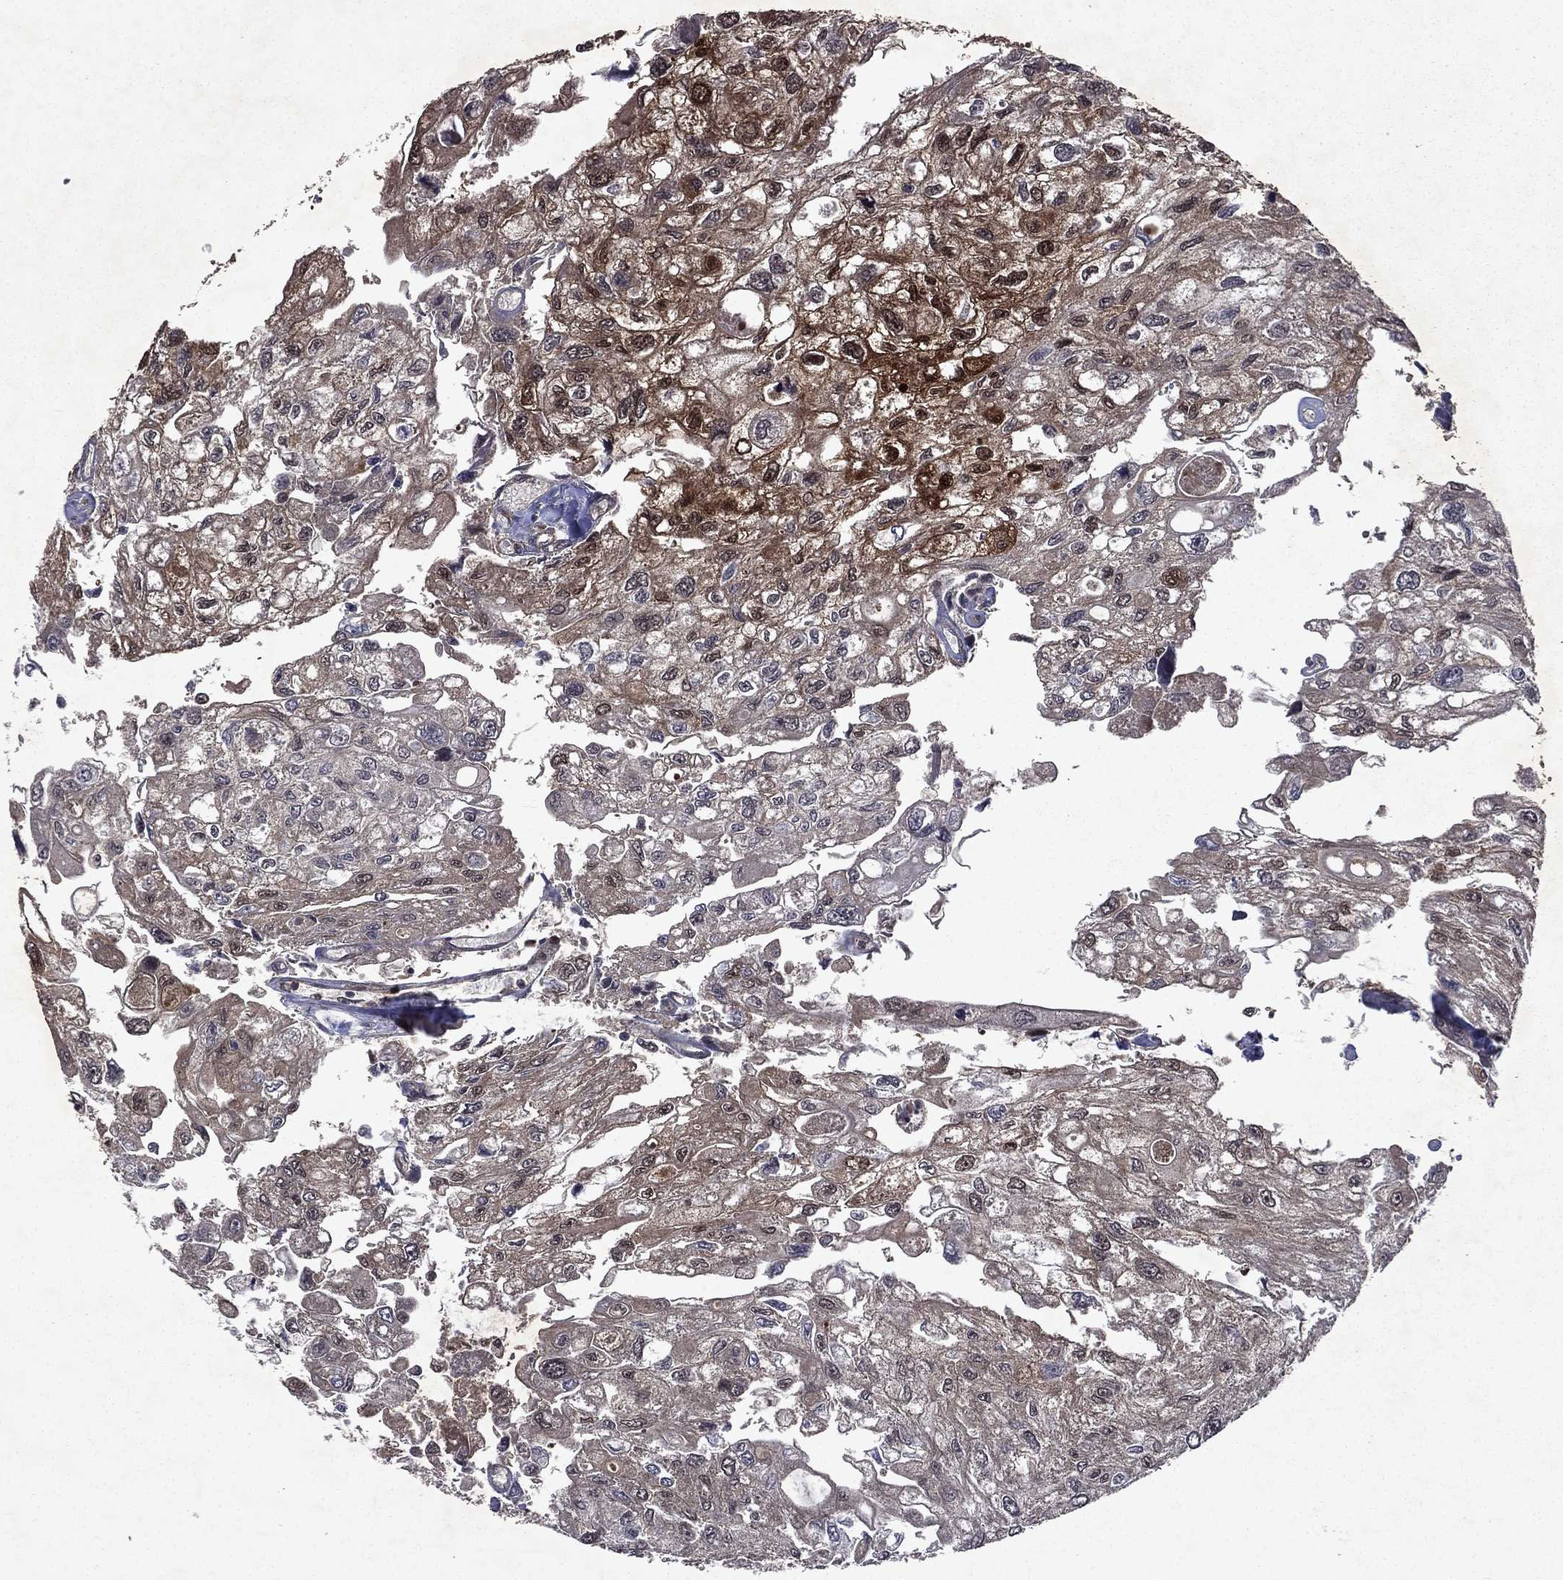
{"staining": {"intensity": "strong", "quantity": "<25%", "location": "cytoplasmic/membranous,nuclear"}, "tissue": "urothelial cancer", "cell_type": "Tumor cells", "image_type": "cancer", "snomed": [{"axis": "morphology", "description": "Urothelial carcinoma, High grade"}, {"axis": "topography", "description": "Urinary bladder"}], "caption": "Immunohistochemistry staining of high-grade urothelial carcinoma, which shows medium levels of strong cytoplasmic/membranous and nuclear positivity in about <25% of tumor cells indicating strong cytoplasmic/membranous and nuclear protein positivity. The staining was performed using DAB (3,3'-diaminobenzidine) (brown) for protein detection and nuclei were counterstained in hematoxylin (blue).", "gene": "FGD1", "patient": {"sex": "male", "age": 59}}